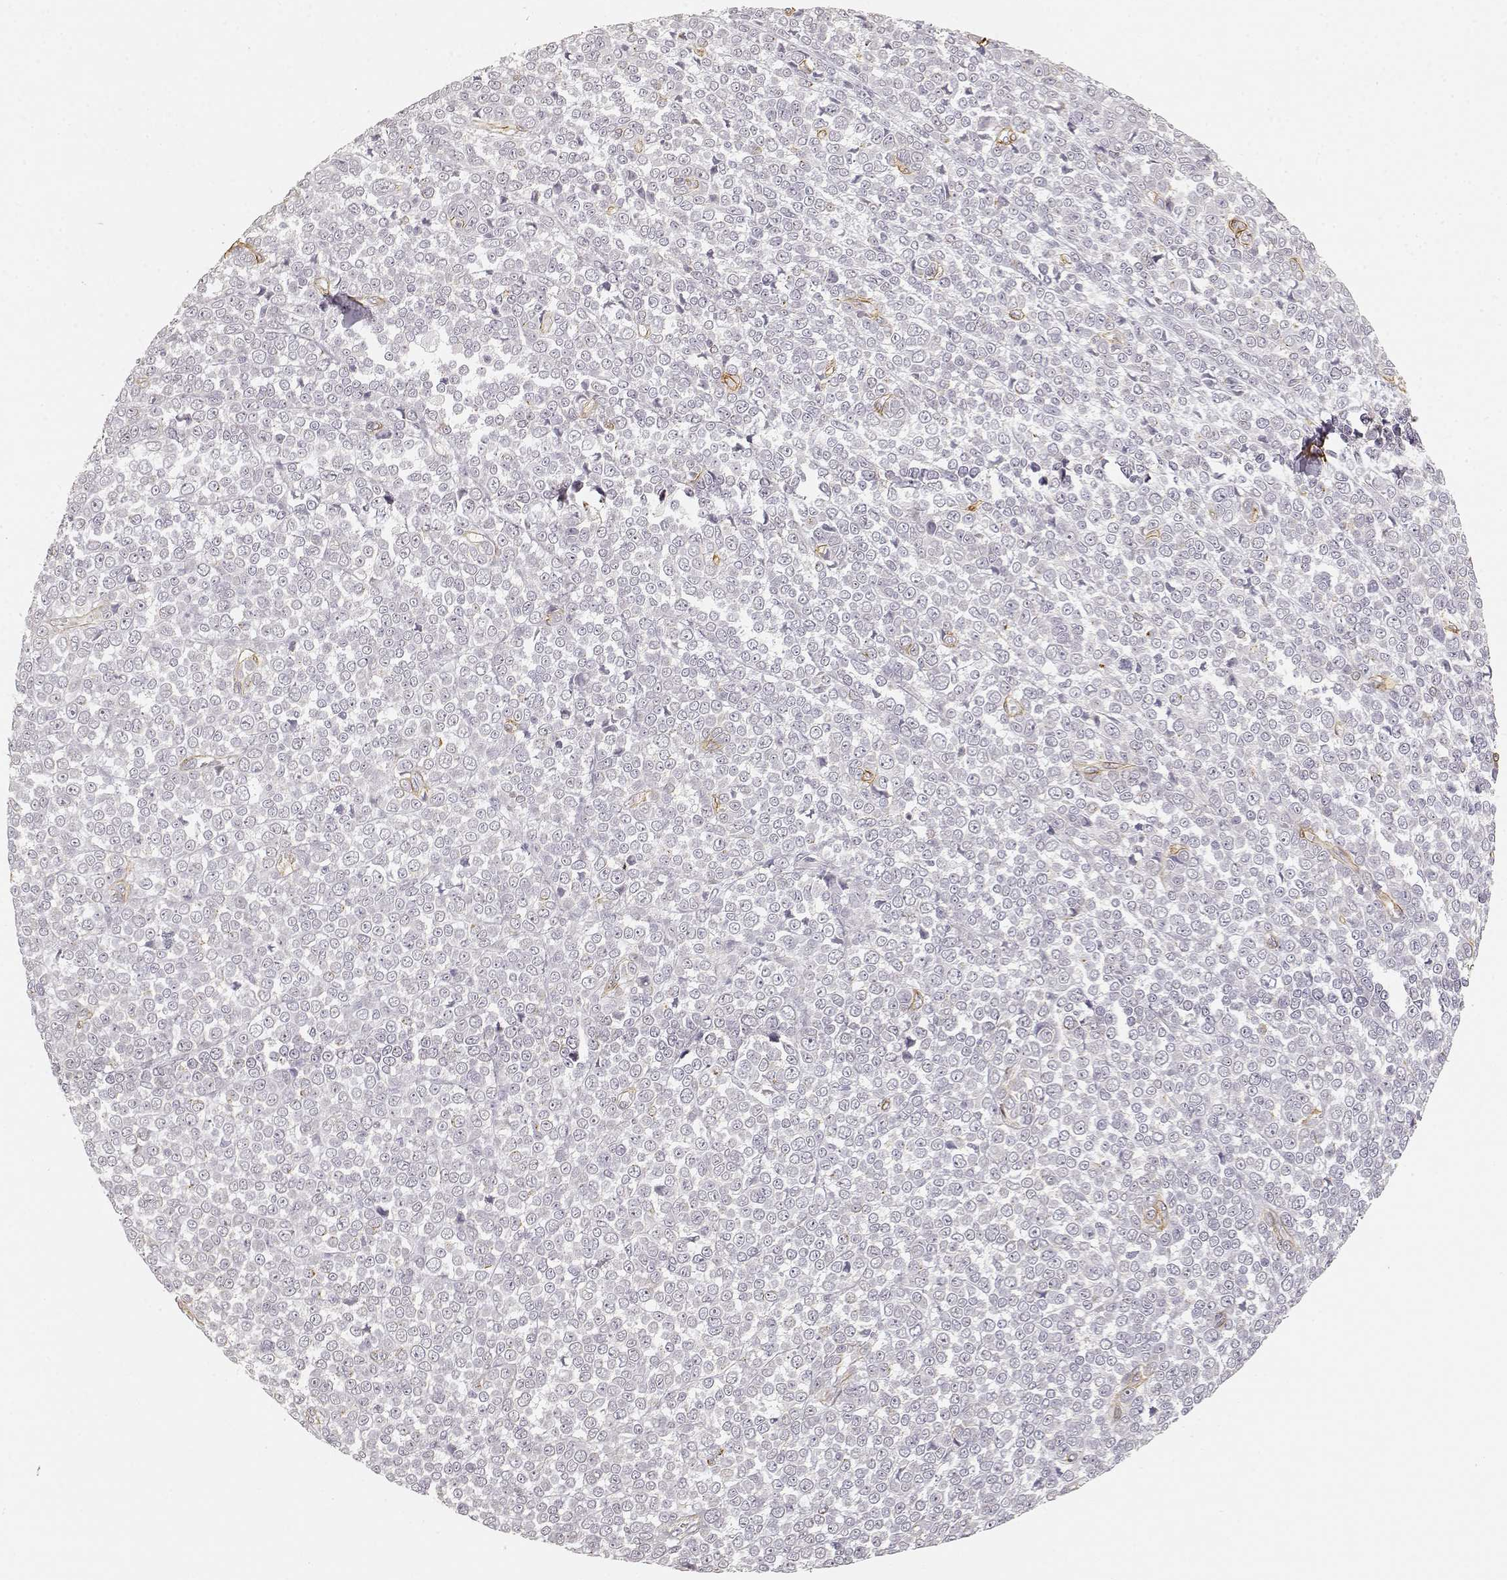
{"staining": {"intensity": "negative", "quantity": "none", "location": "none"}, "tissue": "melanoma", "cell_type": "Tumor cells", "image_type": "cancer", "snomed": [{"axis": "morphology", "description": "Malignant melanoma, NOS"}, {"axis": "topography", "description": "Skin"}], "caption": "Tumor cells show no significant positivity in melanoma.", "gene": "LAMA4", "patient": {"sex": "female", "age": 95}}